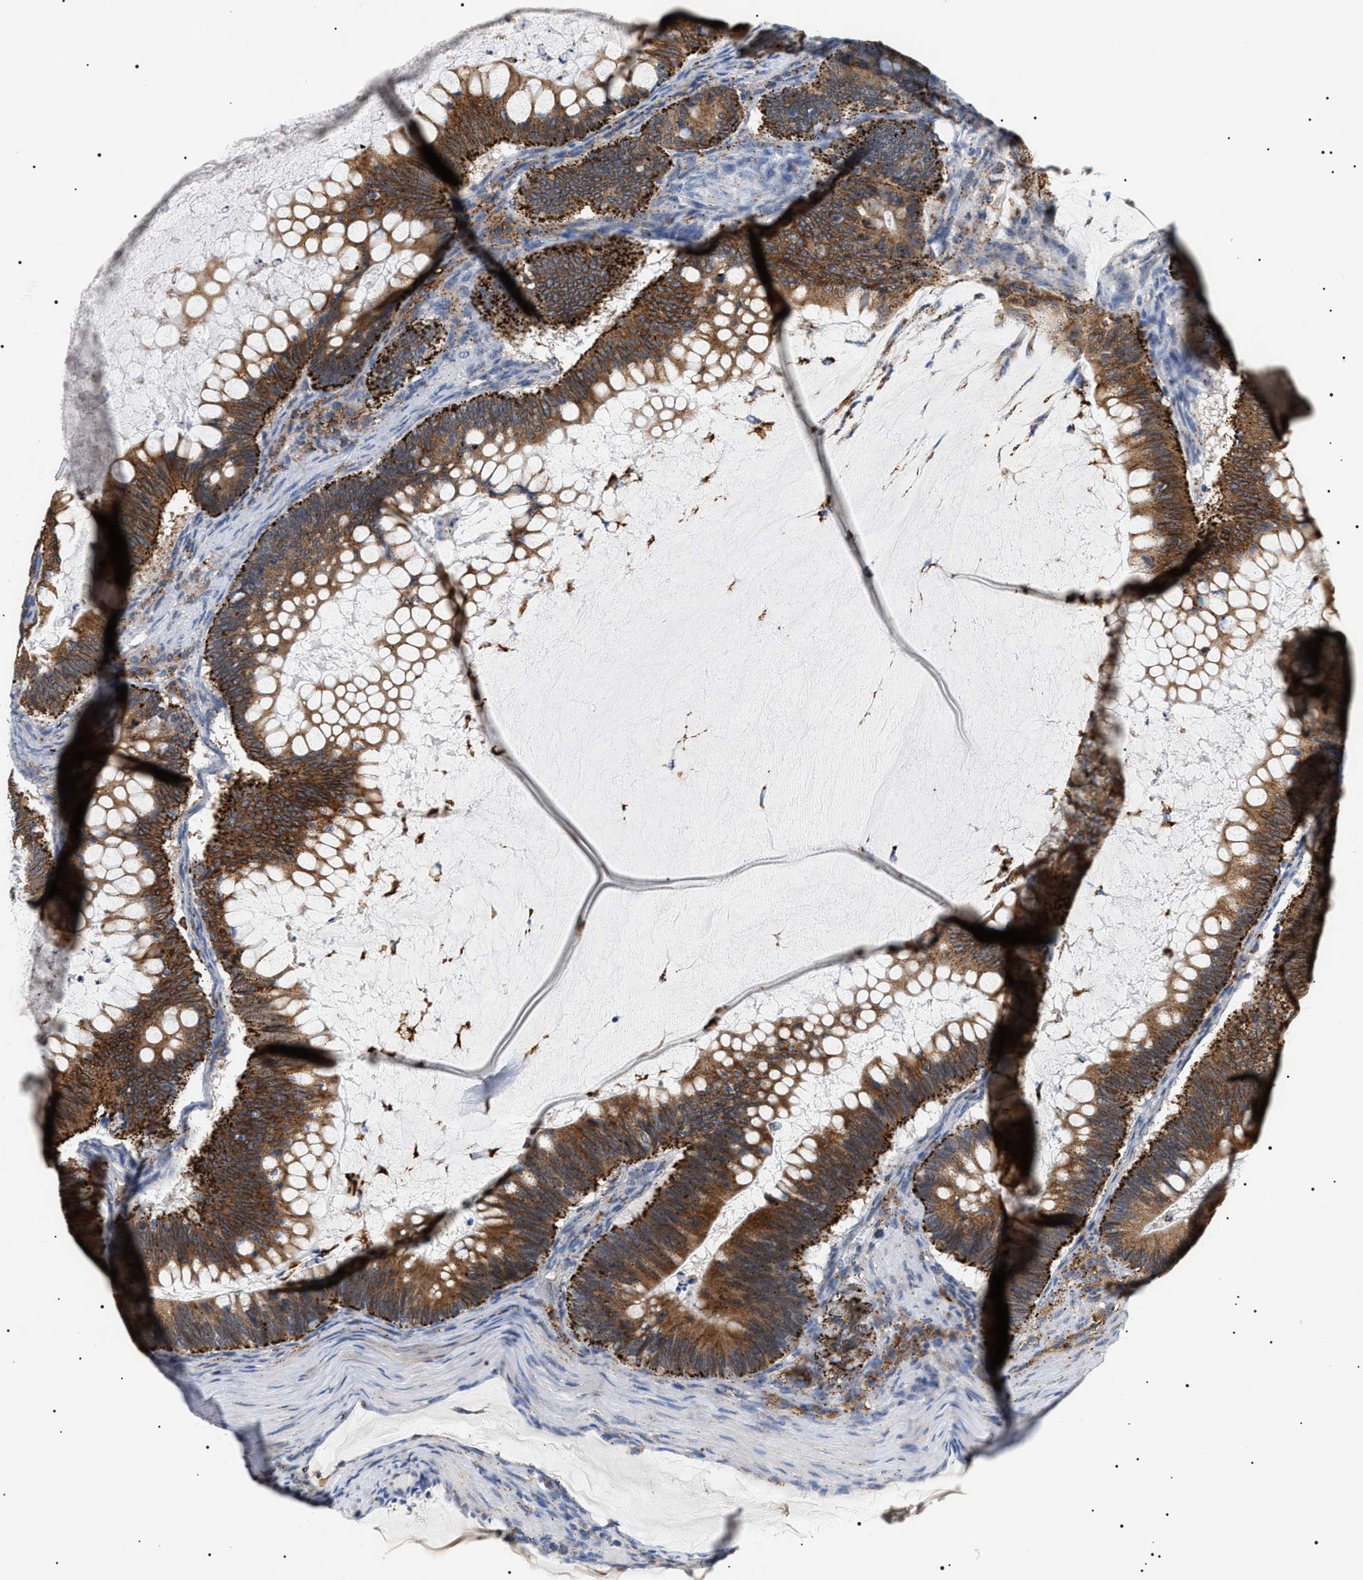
{"staining": {"intensity": "strong", "quantity": ">75%", "location": "cytoplasmic/membranous"}, "tissue": "ovarian cancer", "cell_type": "Tumor cells", "image_type": "cancer", "snomed": [{"axis": "morphology", "description": "Cystadenocarcinoma, mucinous, NOS"}, {"axis": "topography", "description": "Ovary"}], "caption": "Immunohistochemistry (DAB (3,3'-diaminobenzidine)) staining of mucinous cystadenocarcinoma (ovarian) shows strong cytoplasmic/membranous protein positivity in about >75% of tumor cells.", "gene": "HSD17B11", "patient": {"sex": "female", "age": 61}}